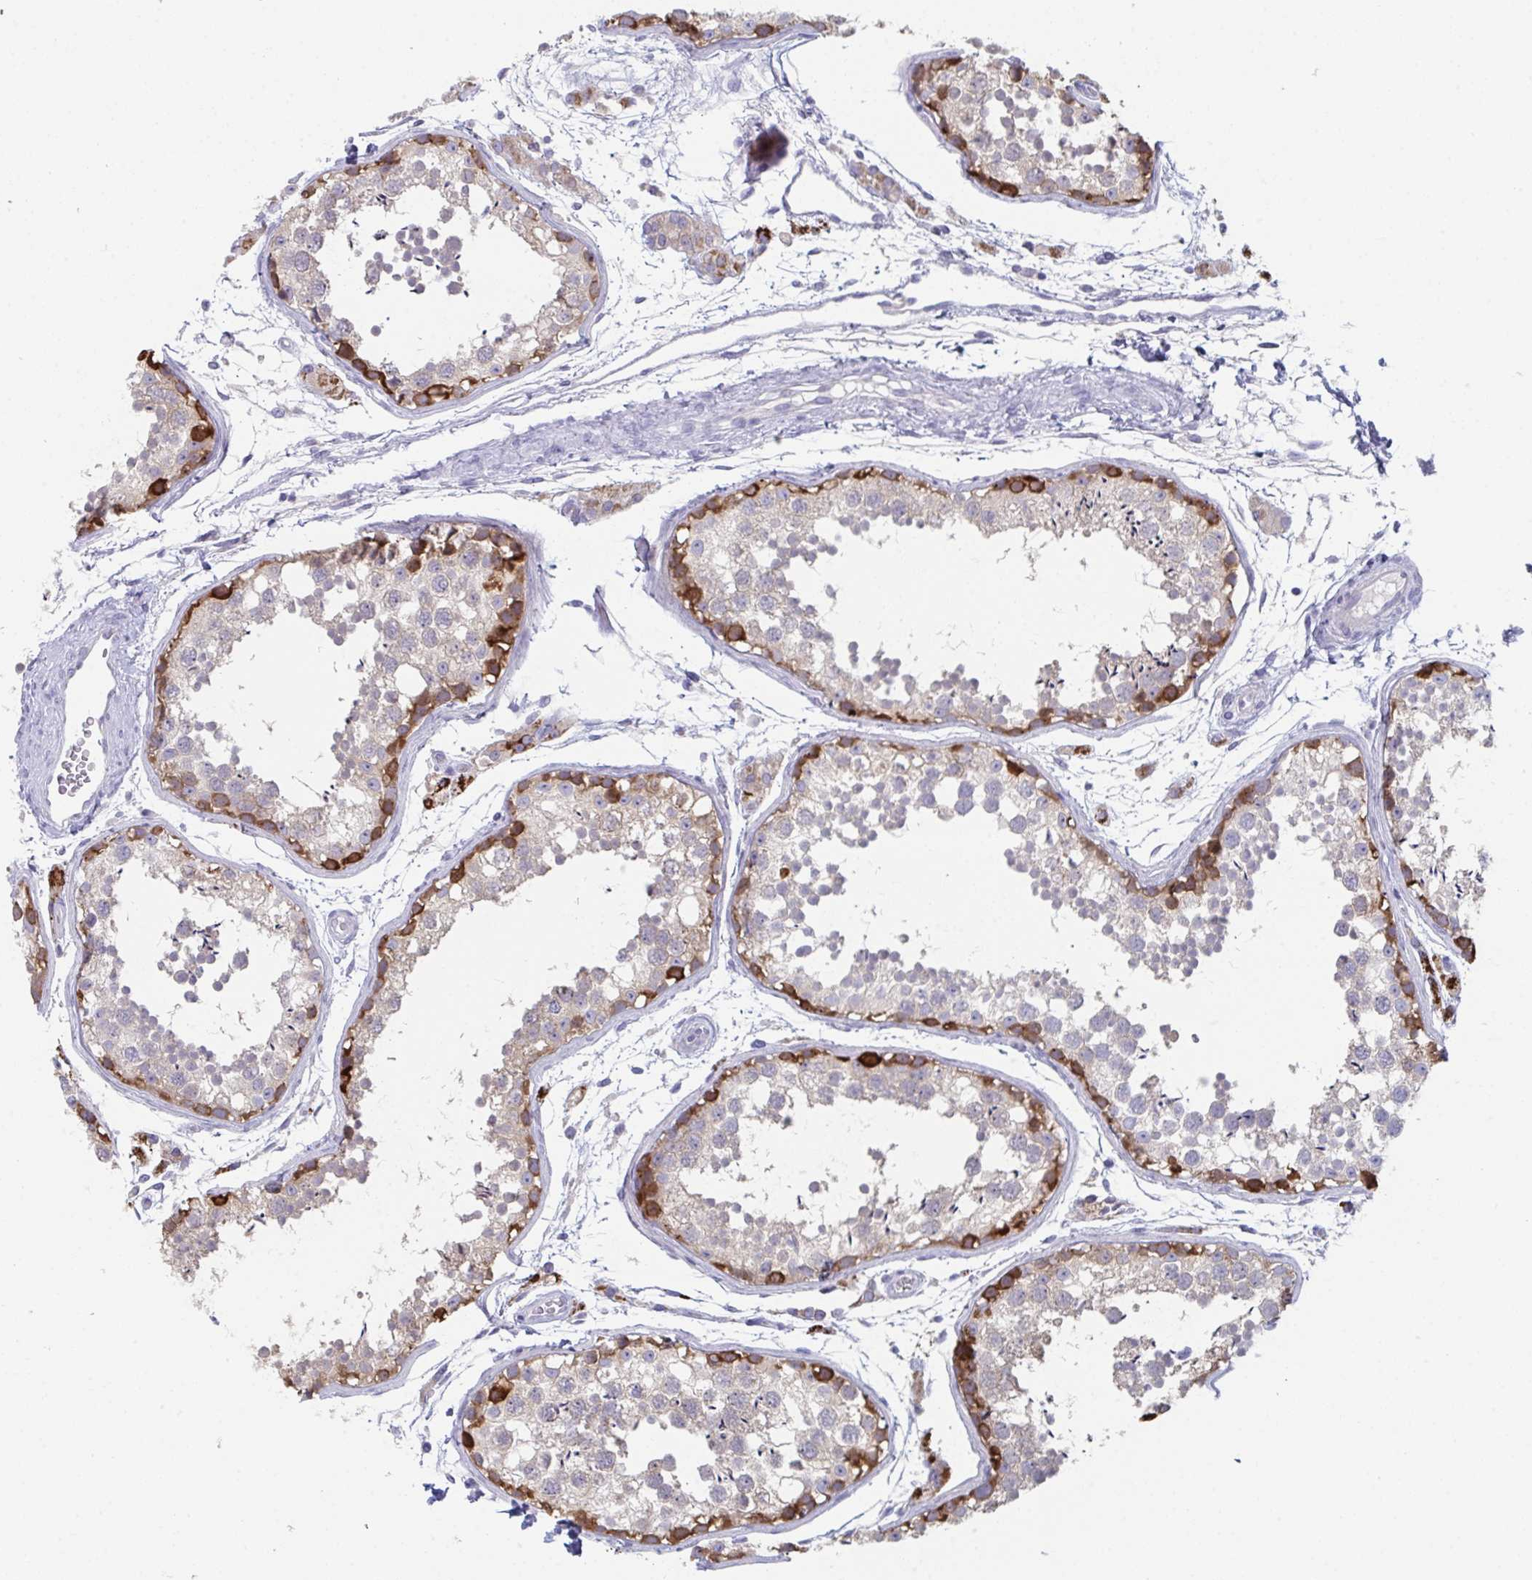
{"staining": {"intensity": "strong", "quantity": "25%-75%", "location": "cytoplasmic/membranous"}, "tissue": "testis", "cell_type": "Cells in seminiferous ducts", "image_type": "normal", "snomed": [{"axis": "morphology", "description": "Normal tissue, NOS"}, {"axis": "topography", "description": "Testis"}], "caption": "Approximately 25%-75% of cells in seminiferous ducts in unremarkable human testis exhibit strong cytoplasmic/membranous protein expression as visualized by brown immunohistochemical staining.", "gene": "PTPRD", "patient": {"sex": "male", "age": 29}}